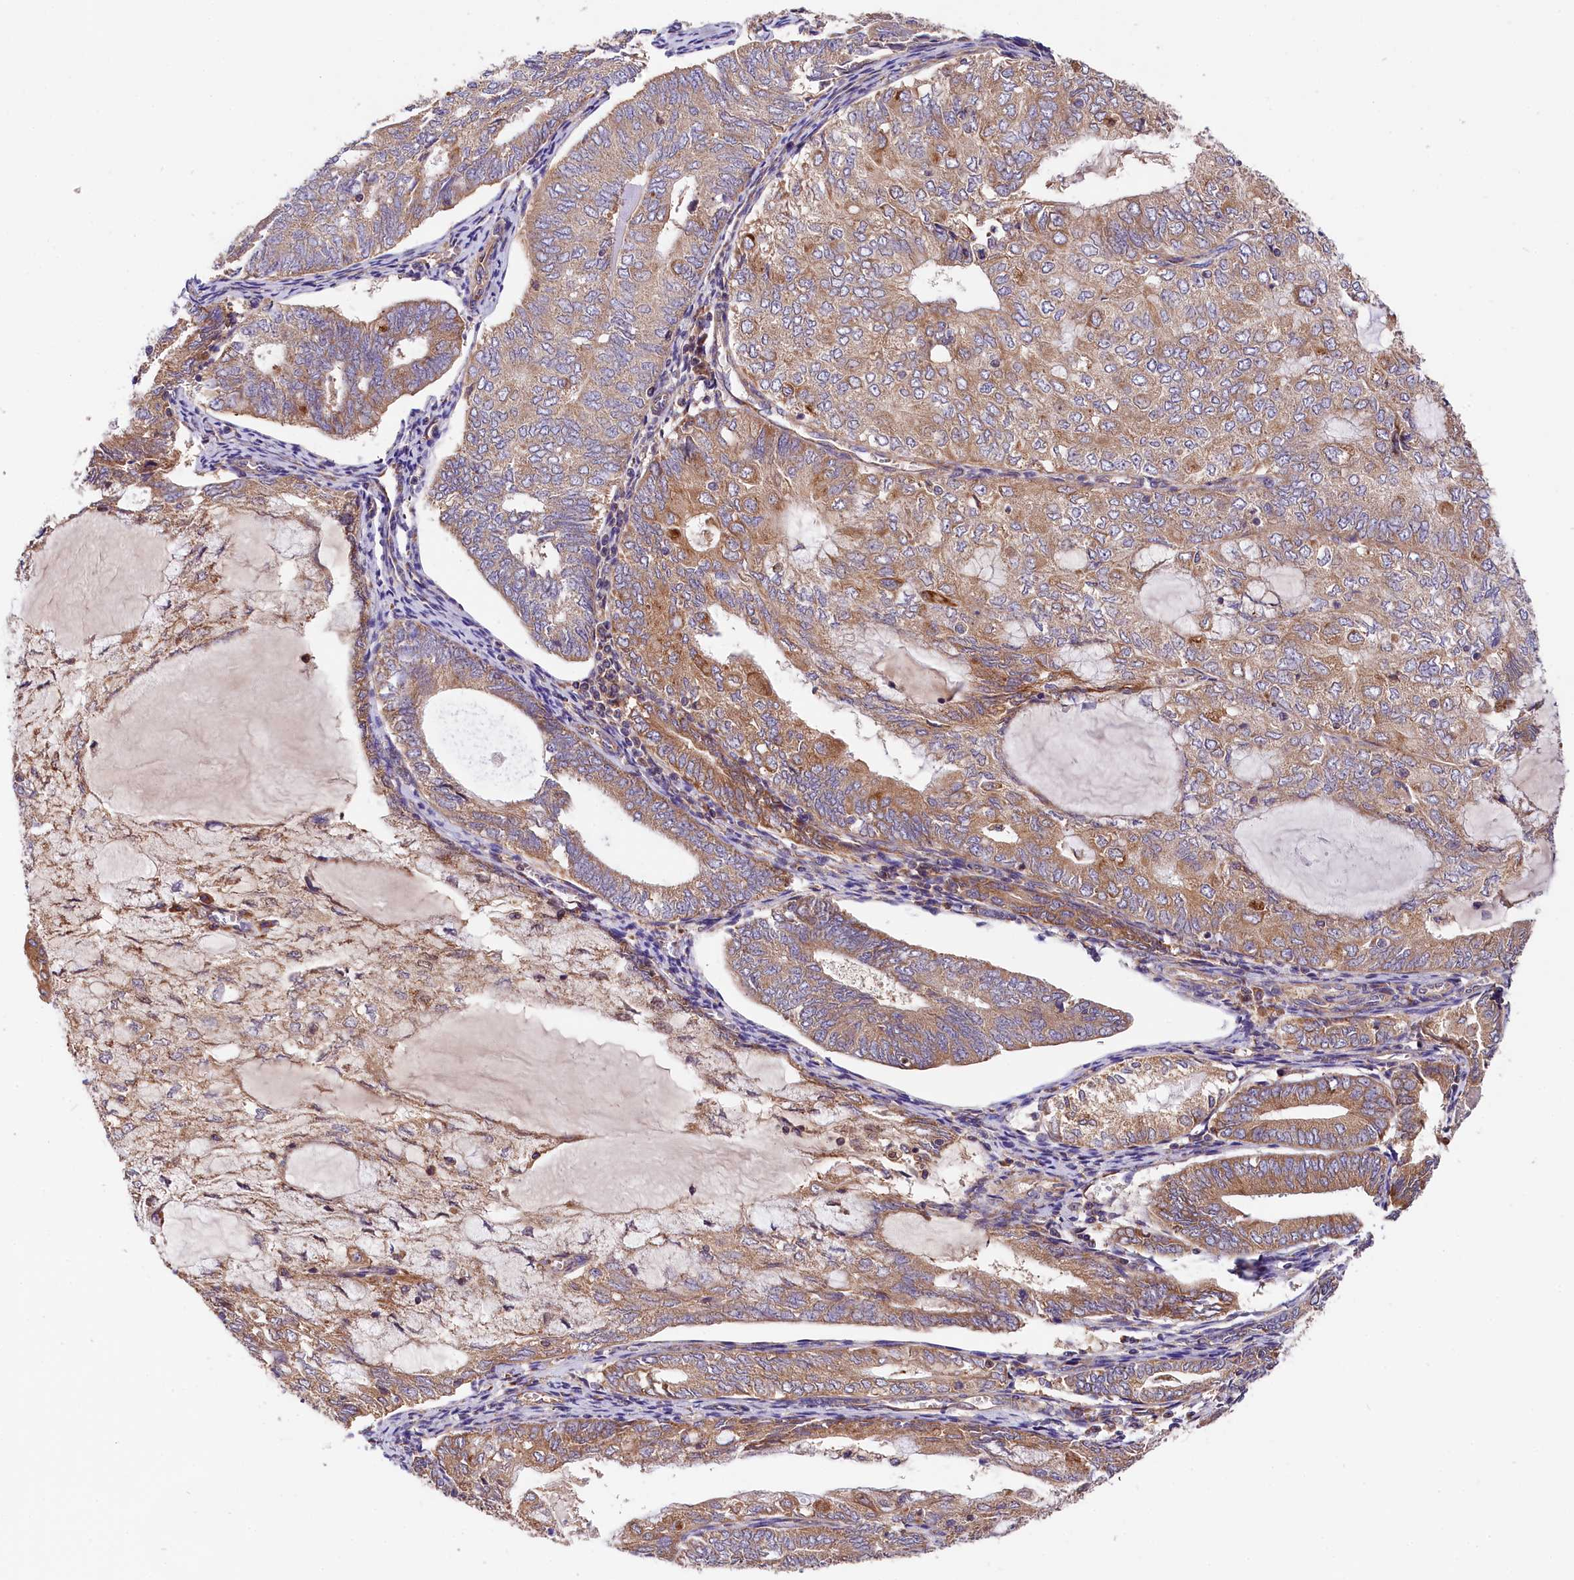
{"staining": {"intensity": "moderate", "quantity": "<25%", "location": "cytoplasmic/membranous"}, "tissue": "endometrial cancer", "cell_type": "Tumor cells", "image_type": "cancer", "snomed": [{"axis": "morphology", "description": "Adenocarcinoma, NOS"}, {"axis": "topography", "description": "Endometrium"}], "caption": "Endometrial cancer stained for a protein (brown) demonstrates moderate cytoplasmic/membranous positive positivity in about <25% of tumor cells.", "gene": "SPG11", "patient": {"sex": "female", "age": 81}}